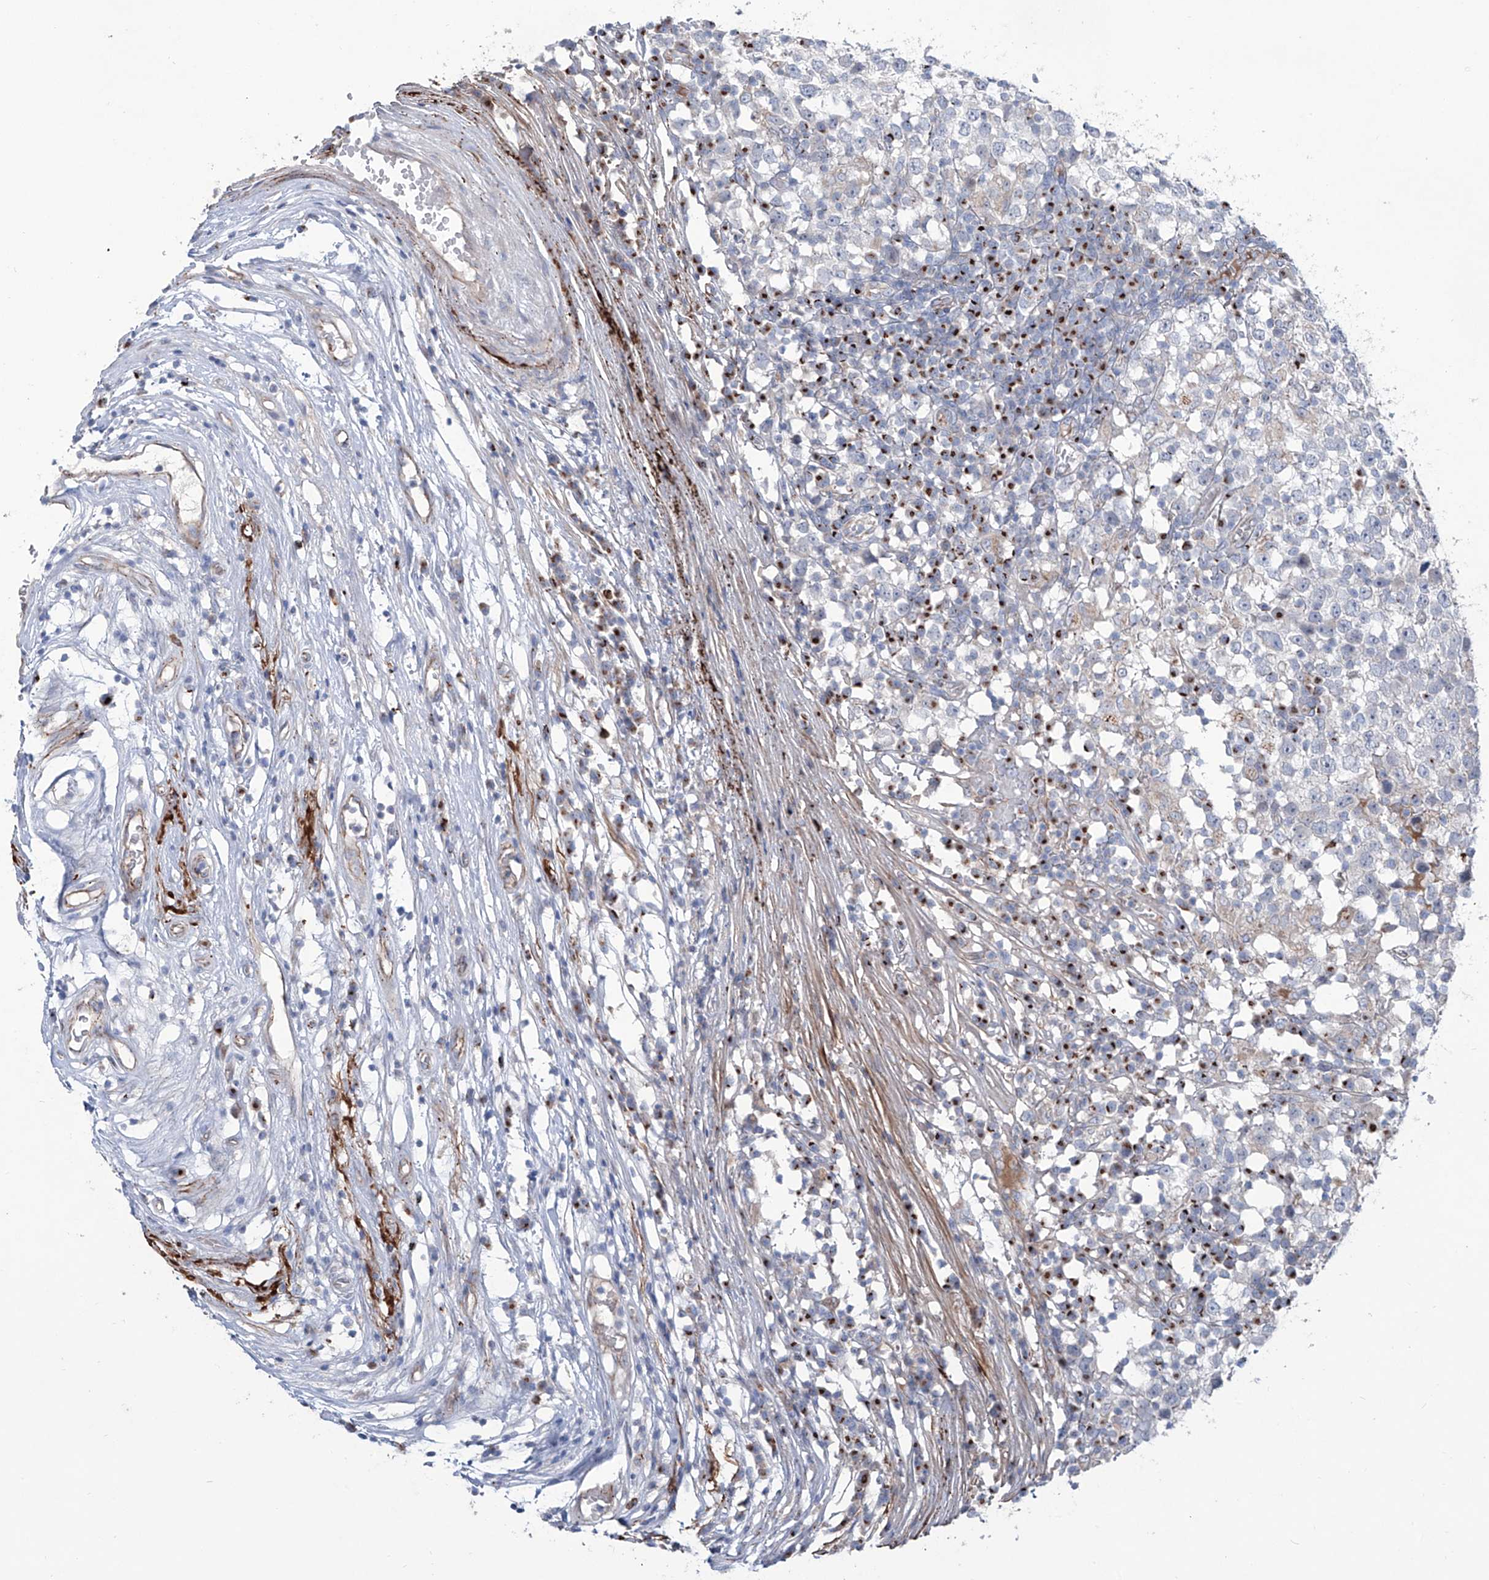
{"staining": {"intensity": "negative", "quantity": "none", "location": "none"}, "tissue": "testis cancer", "cell_type": "Tumor cells", "image_type": "cancer", "snomed": [{"axis": "morphology", "description": "Seminoma, NOS"}, {"axis": "topography", "description": "Testis"}], "caption": "An image of human testis cancer is negative for staining in tumor cells.", "gene": "CDH5", "patient": {"sex": "male", "age": 65}}